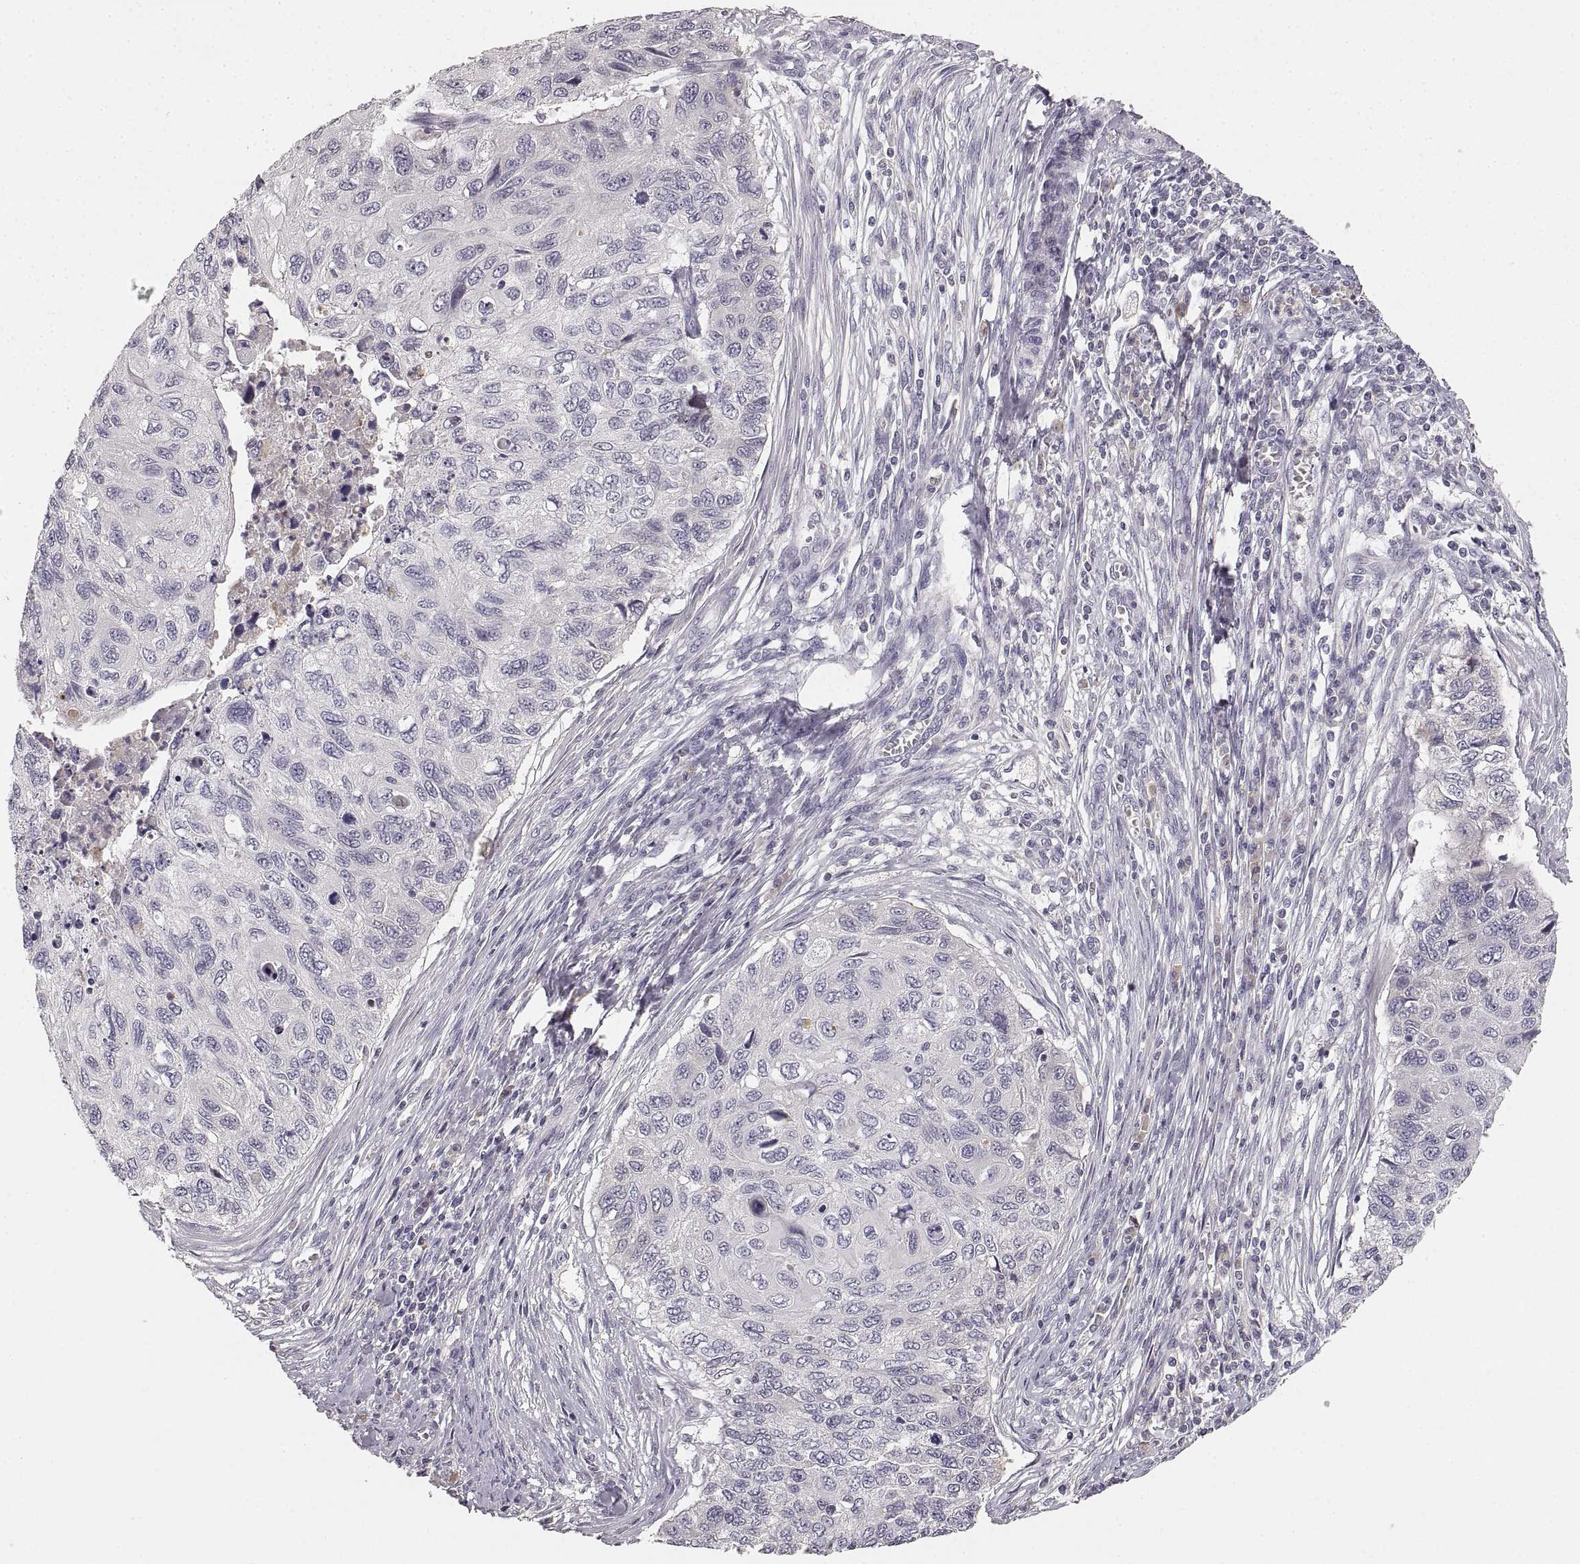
{"staining": {"intensity": "negative", "quantity": "none", "location": "none"}, "tissue": "cervical cancer", "cell_type": "Tumor cells", "image_type": "cancer", "snomed": [{"axis": "morphology", "description": "Squamous cell carcinoma, NOS"}, {"axis": "topography", "description": "Cervix"}], "caption": "Immunohistochemistry (IHC) micrograph of neoplastic tissue: cervical cancer (squamous cell carcinoma) stained with DAB (3,3'-diaminobenzidine) reveals no significant protein positivity in tumor cells.", "gene": "RUNDC3A", "patient": {"sex": "female", "age": 70}}